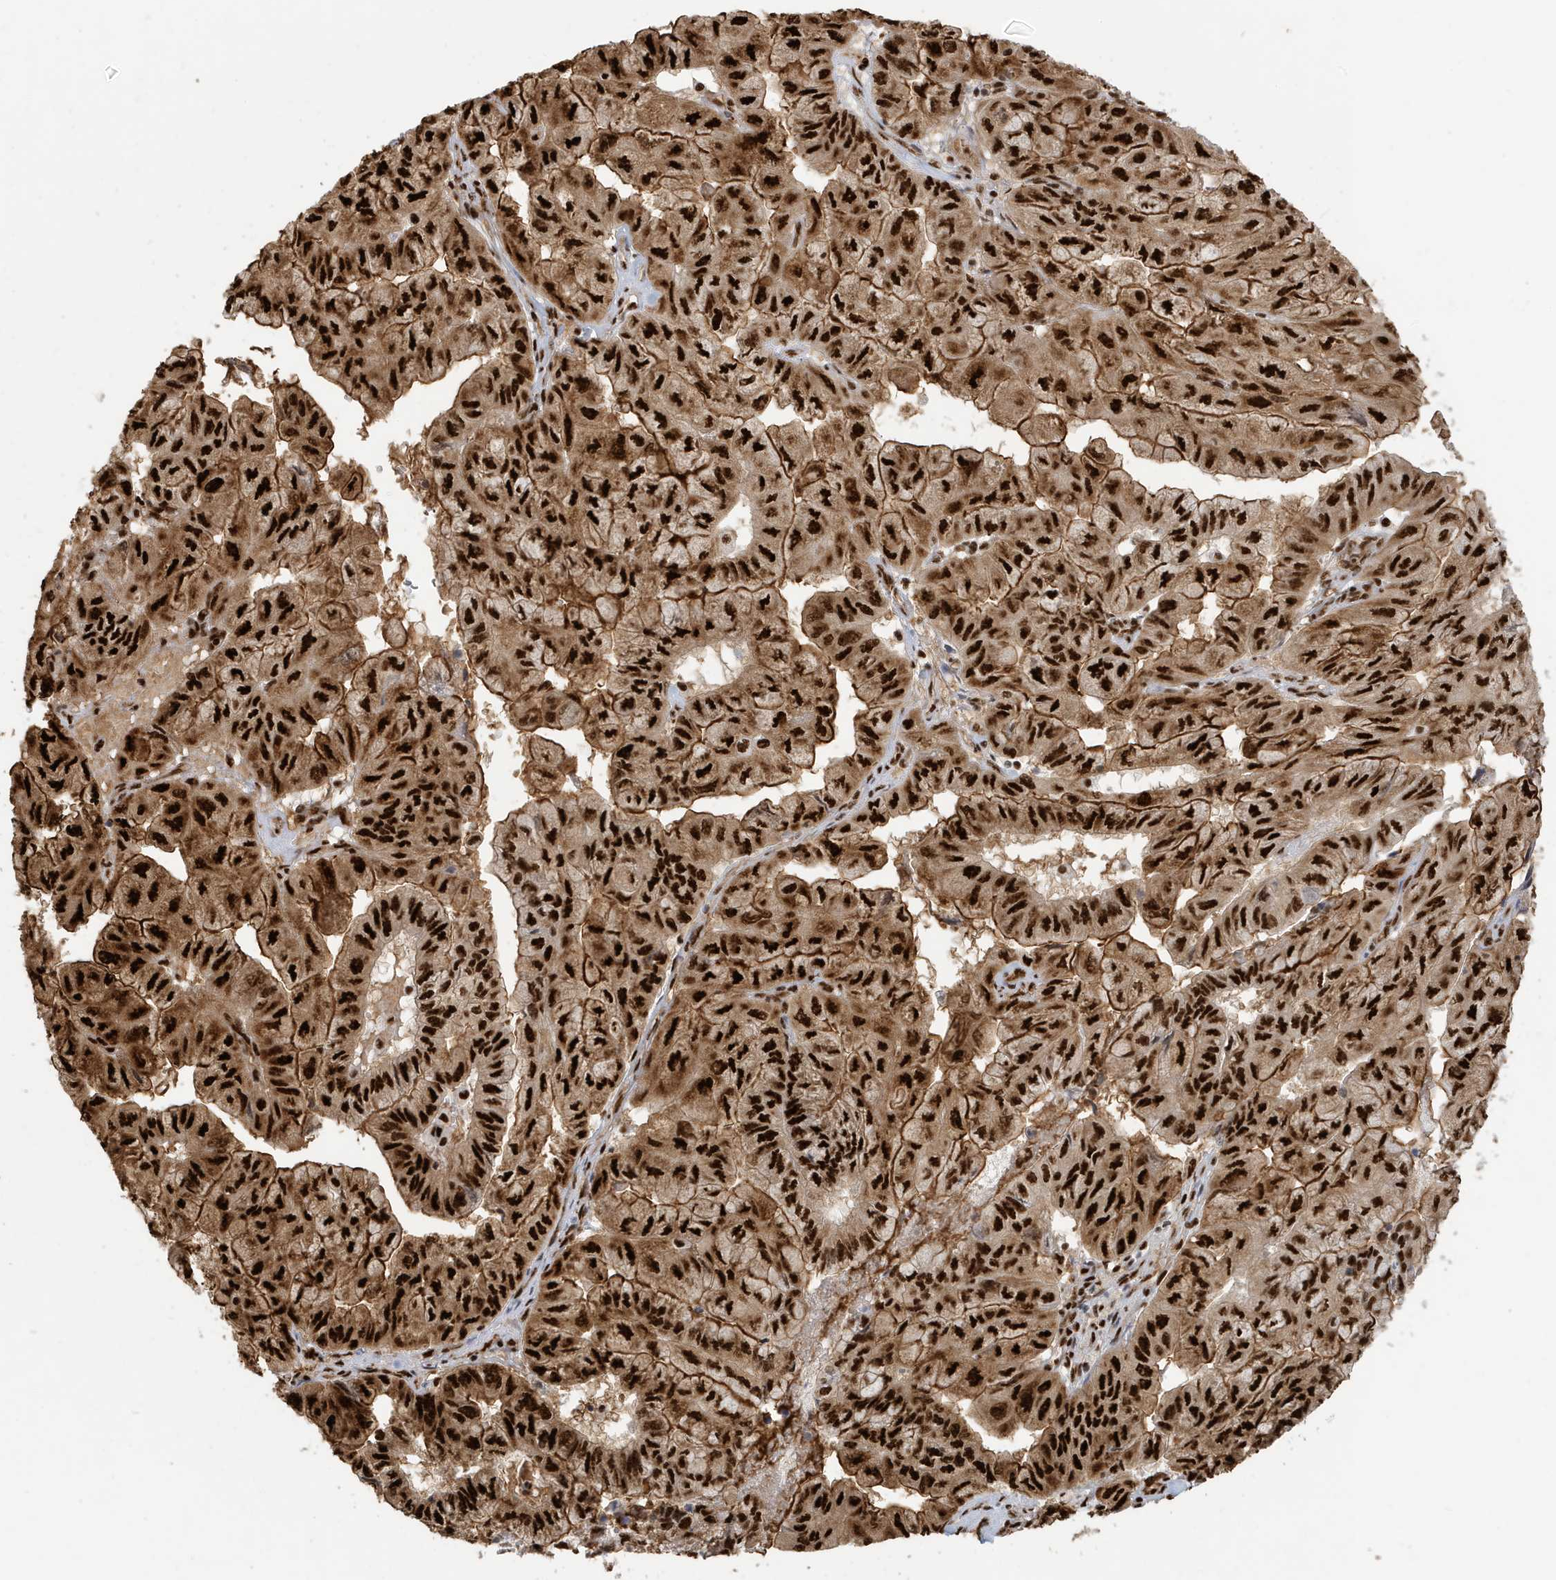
{"staining": {"intensity": "strong", "quantity": ">75%", "location": "cytoplasmic/membranous,nuclear"}, "tissue": "pancreatic cancer", "cell_type": "Tumor cells", "image_type": "cancer", "snomed": [{"axis": "morphology", "description": "Adenocarcinoma, NOS"}, {"axis": "topography", "description": "Pancreas"}], "caption": "Protein expression analysis of human pancreatic cancer reveals strong cytoplasmic/membranous and nuclear expression in approximately >75% of tumor cells.", "gene": "CKS2", "patient": {"sex": "male", "age": 51}}